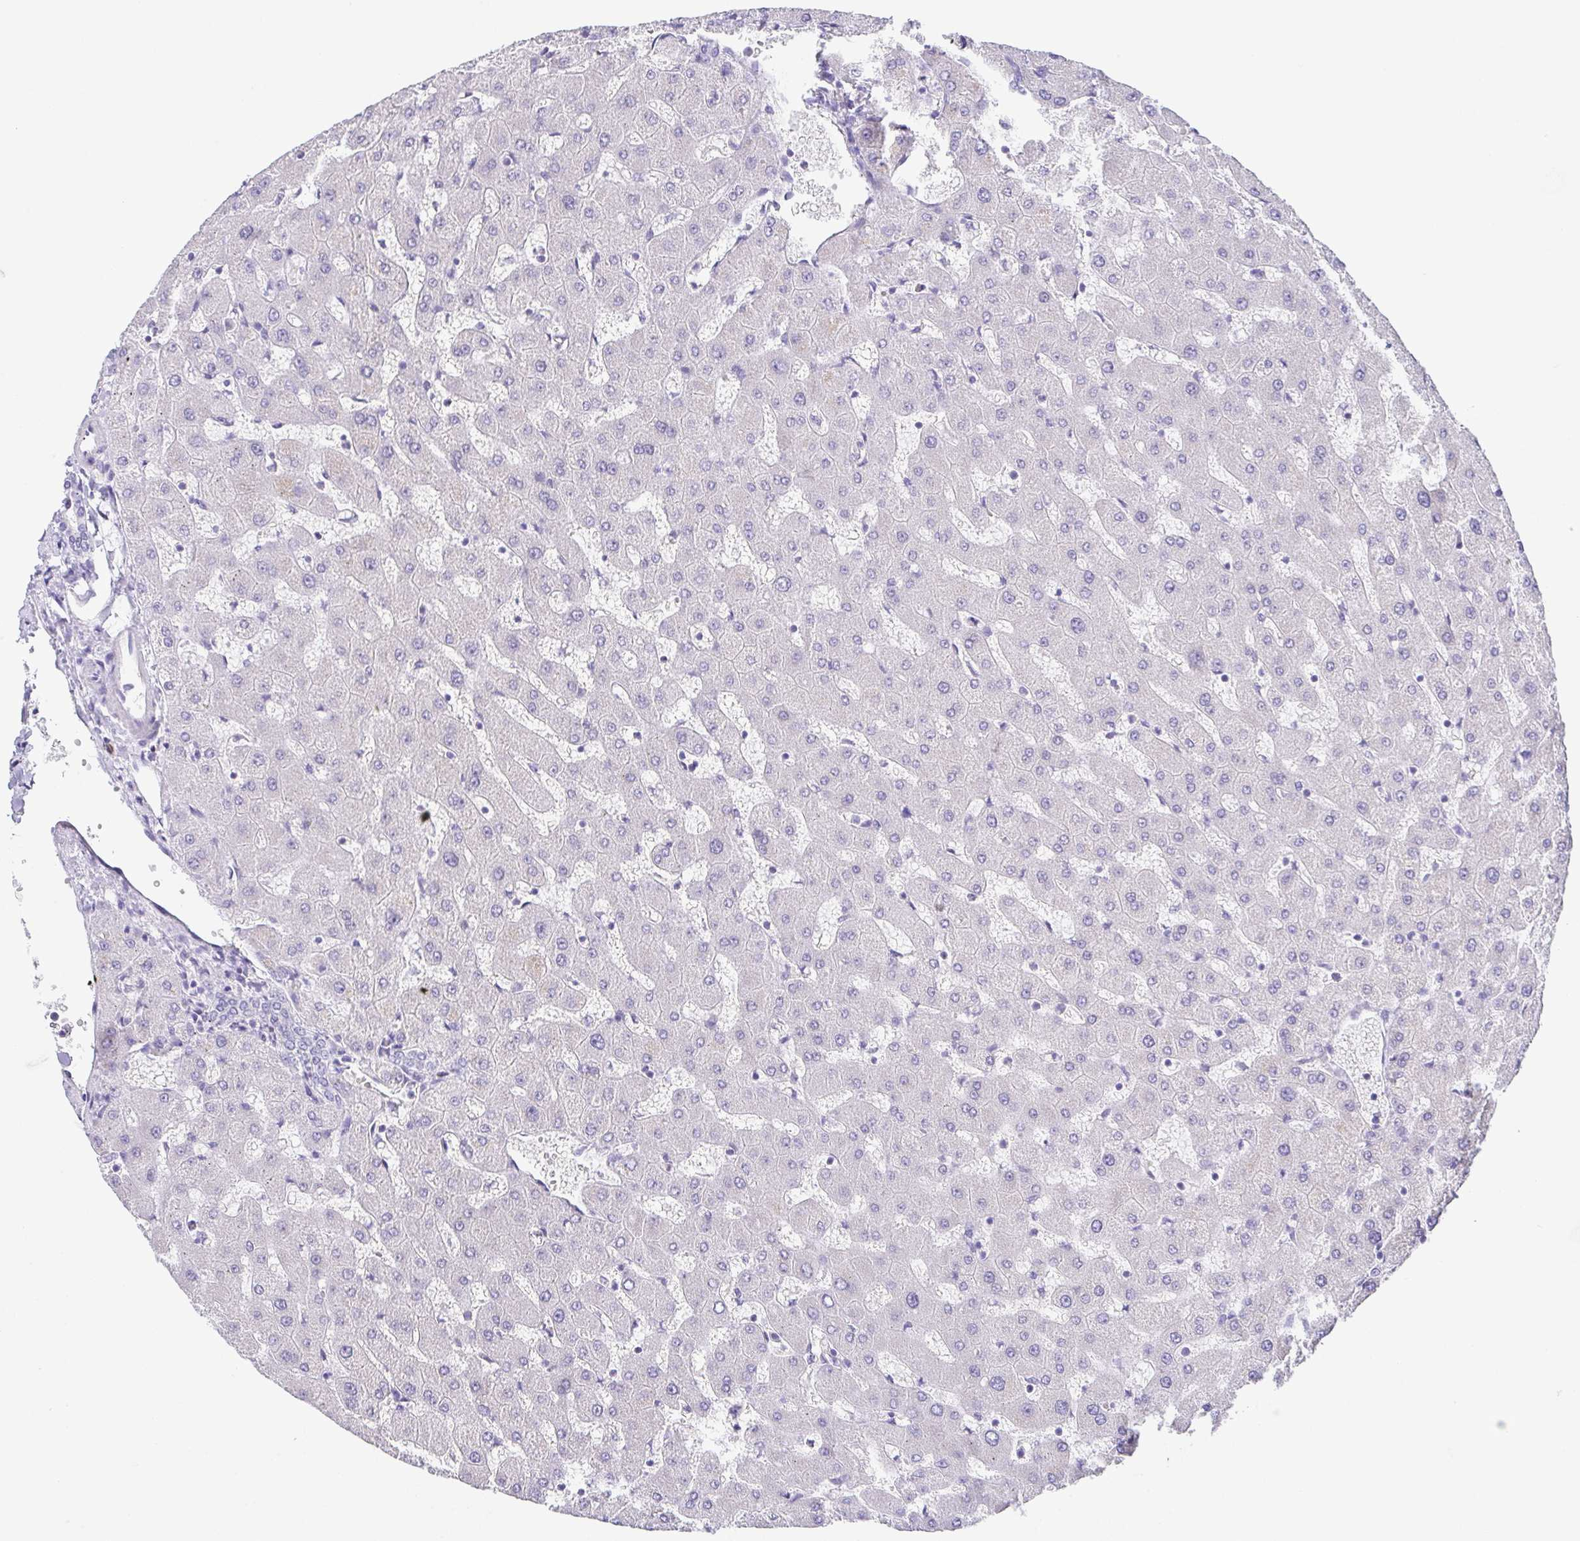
{"staining": {"intensity": "negative", "quantity": "none", "location": "none"}, "tissue": "liver", "cell_type": "Cholangiocytes", "image_type": "normal", "snomed": [{"axis": "morphology", "description": "Normal tissue, NOS"}, {"axis": "topography", "description": "Liver"}], "caption": "IHC image of unremarkable human liver stained for a protein (brown), which reveals no staining in cholangiocytes. (DAB (3,3'-diaminobenzidine) immunohistochemistry (IHC), high magnification).", "gene": "KRTDAP", "patient": {"sex": "female", "age": 63}}